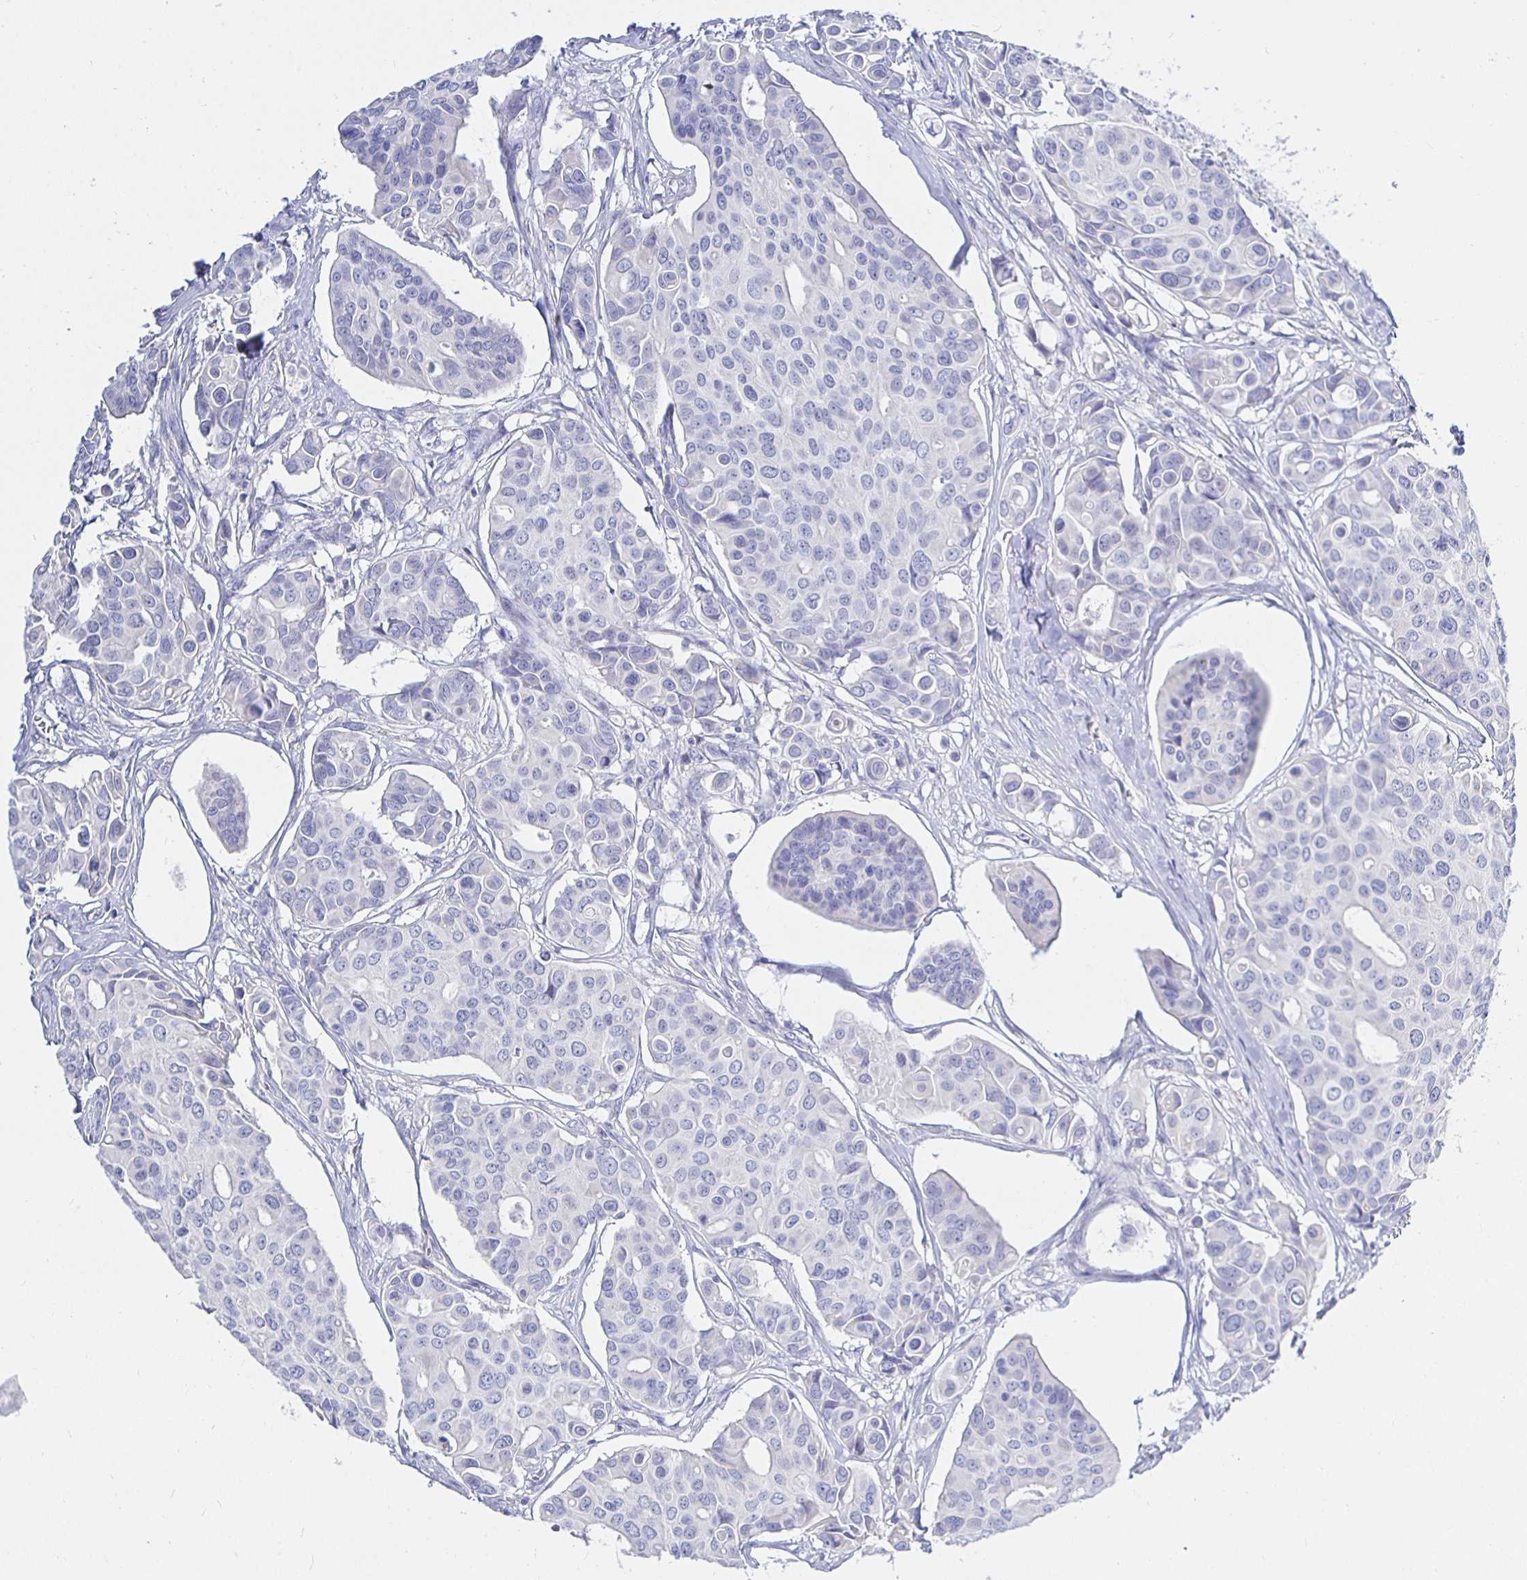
{"staining": {"intensity": "negative", "quantity": "none", "location": "none"}, "tissue": "breast cancer", "cell_type": "Tumor cells", "image_type": "cancer", "snomed": [{"axis": "morphology", "description": "Normal tissue, NOS"}, {"axis": "morphology", "description": "Duct carcinoma"}, {"axis": "topography", "description": "Skin"}, {"axis": "topography", "description": "Breast"}], "caption": "The image shows no significant positivity in tumor cells of breast infiltrating ductal carcinoma.", "gene": "UMOD", "patient": {"sex": "female", "age": 54}}